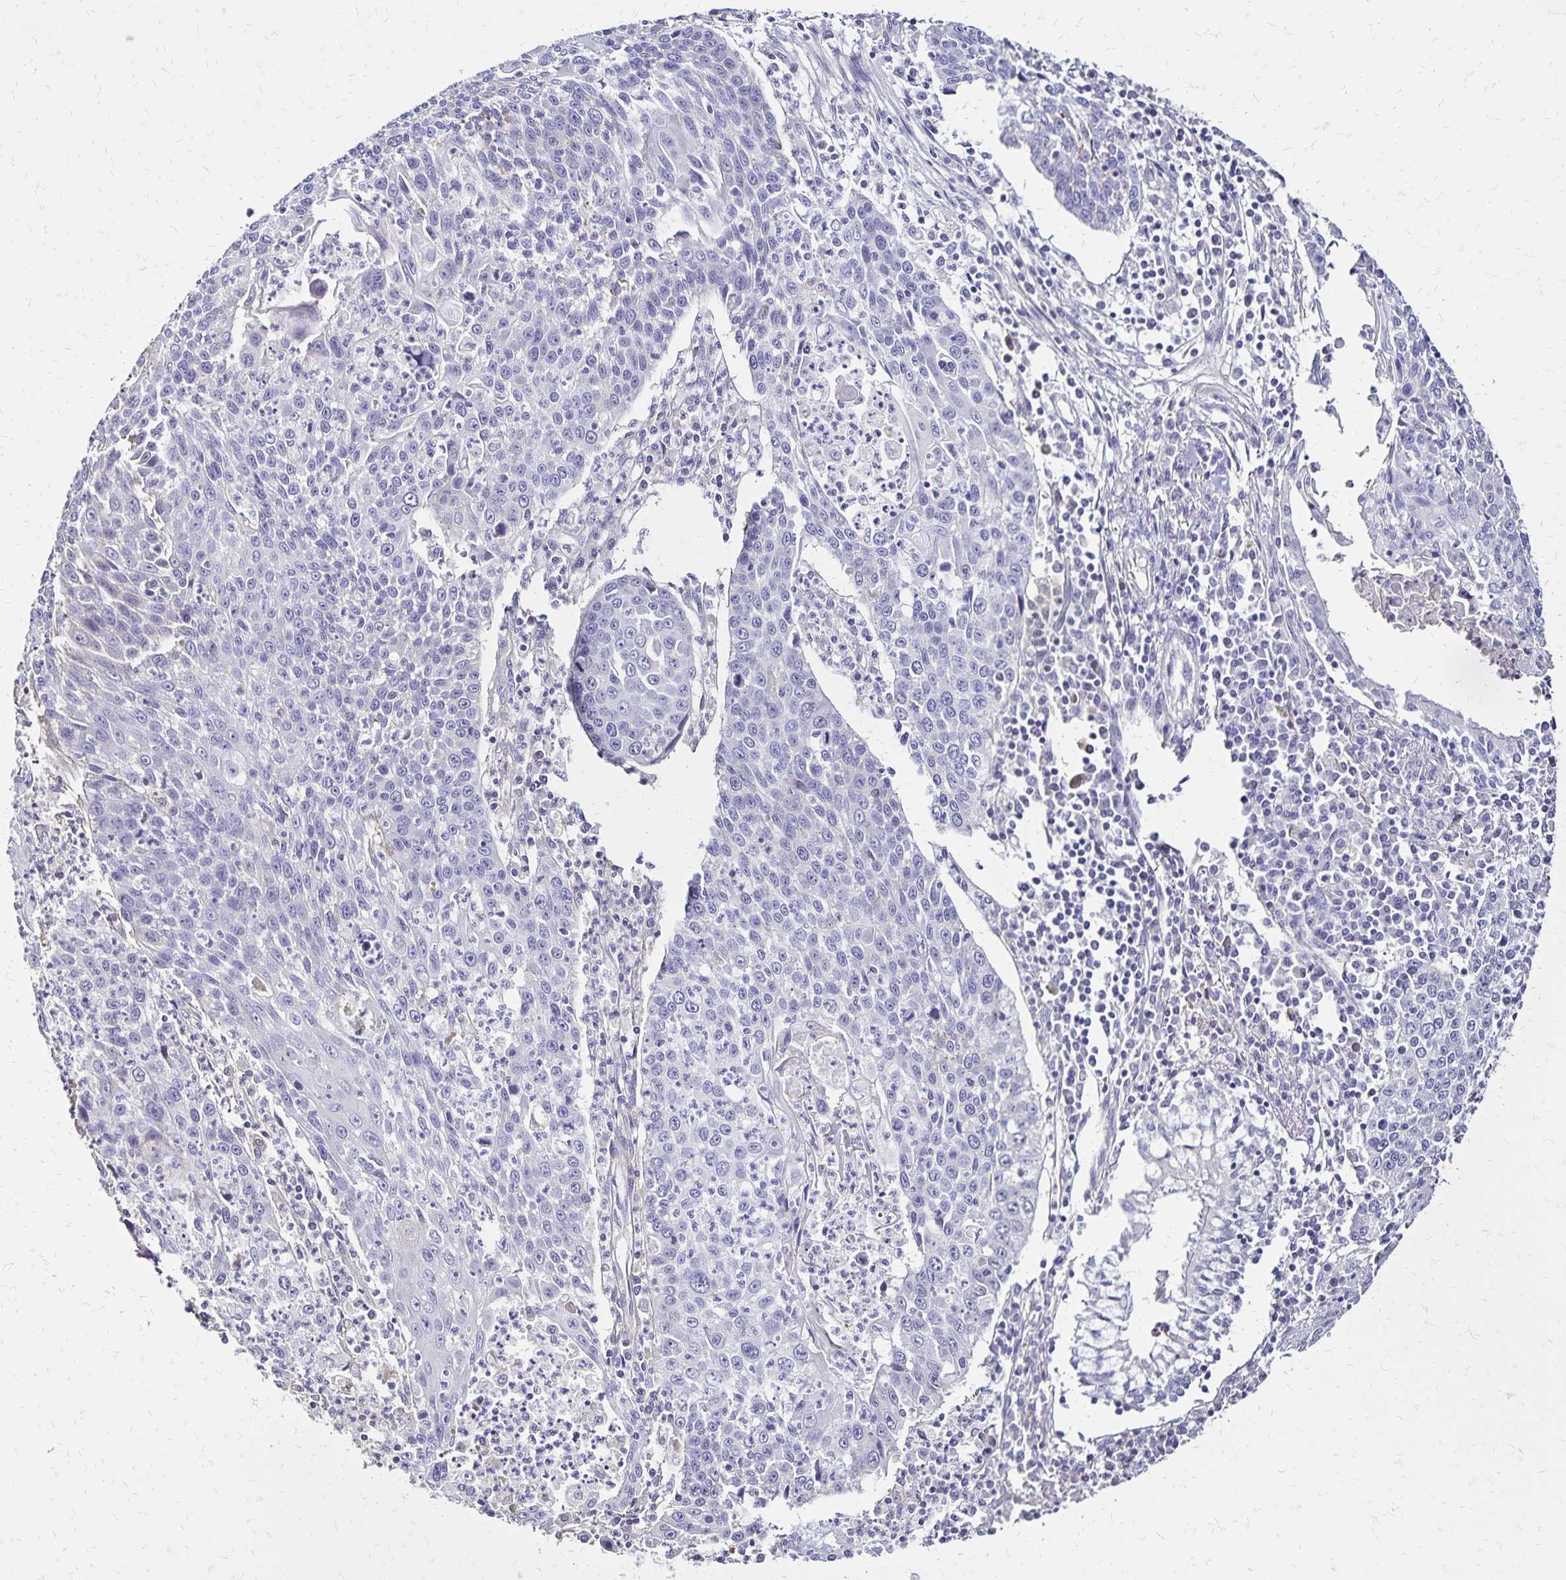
{"staining": {"intensity": "negative", "quantity": "none", "location": "none"}, "tissue": "lung cancer", "cell_type": "Tumor cells", "image_type": "cancer", "snomed": [{"axis": "morphology", "description": "Squamous cell carcinoma, NOS"}, {"axis": "morphology", "description": "Squamous cell carcinoma, metastatic, NOS"}, {"axis": "topography", "description": "Lung"}, {"axis": "topography", "description": "Pleura, NOS"}], "caption": "A histopathology image of lung squamous cell carcinoma stained for a protein displays no brown staining in tumor cells. (DAB (3,3'-diaminobenzidine) immunohistochemistry, high magnification).", "gene": "KISS1", "patient": {"sex": "male", "age": 72}}